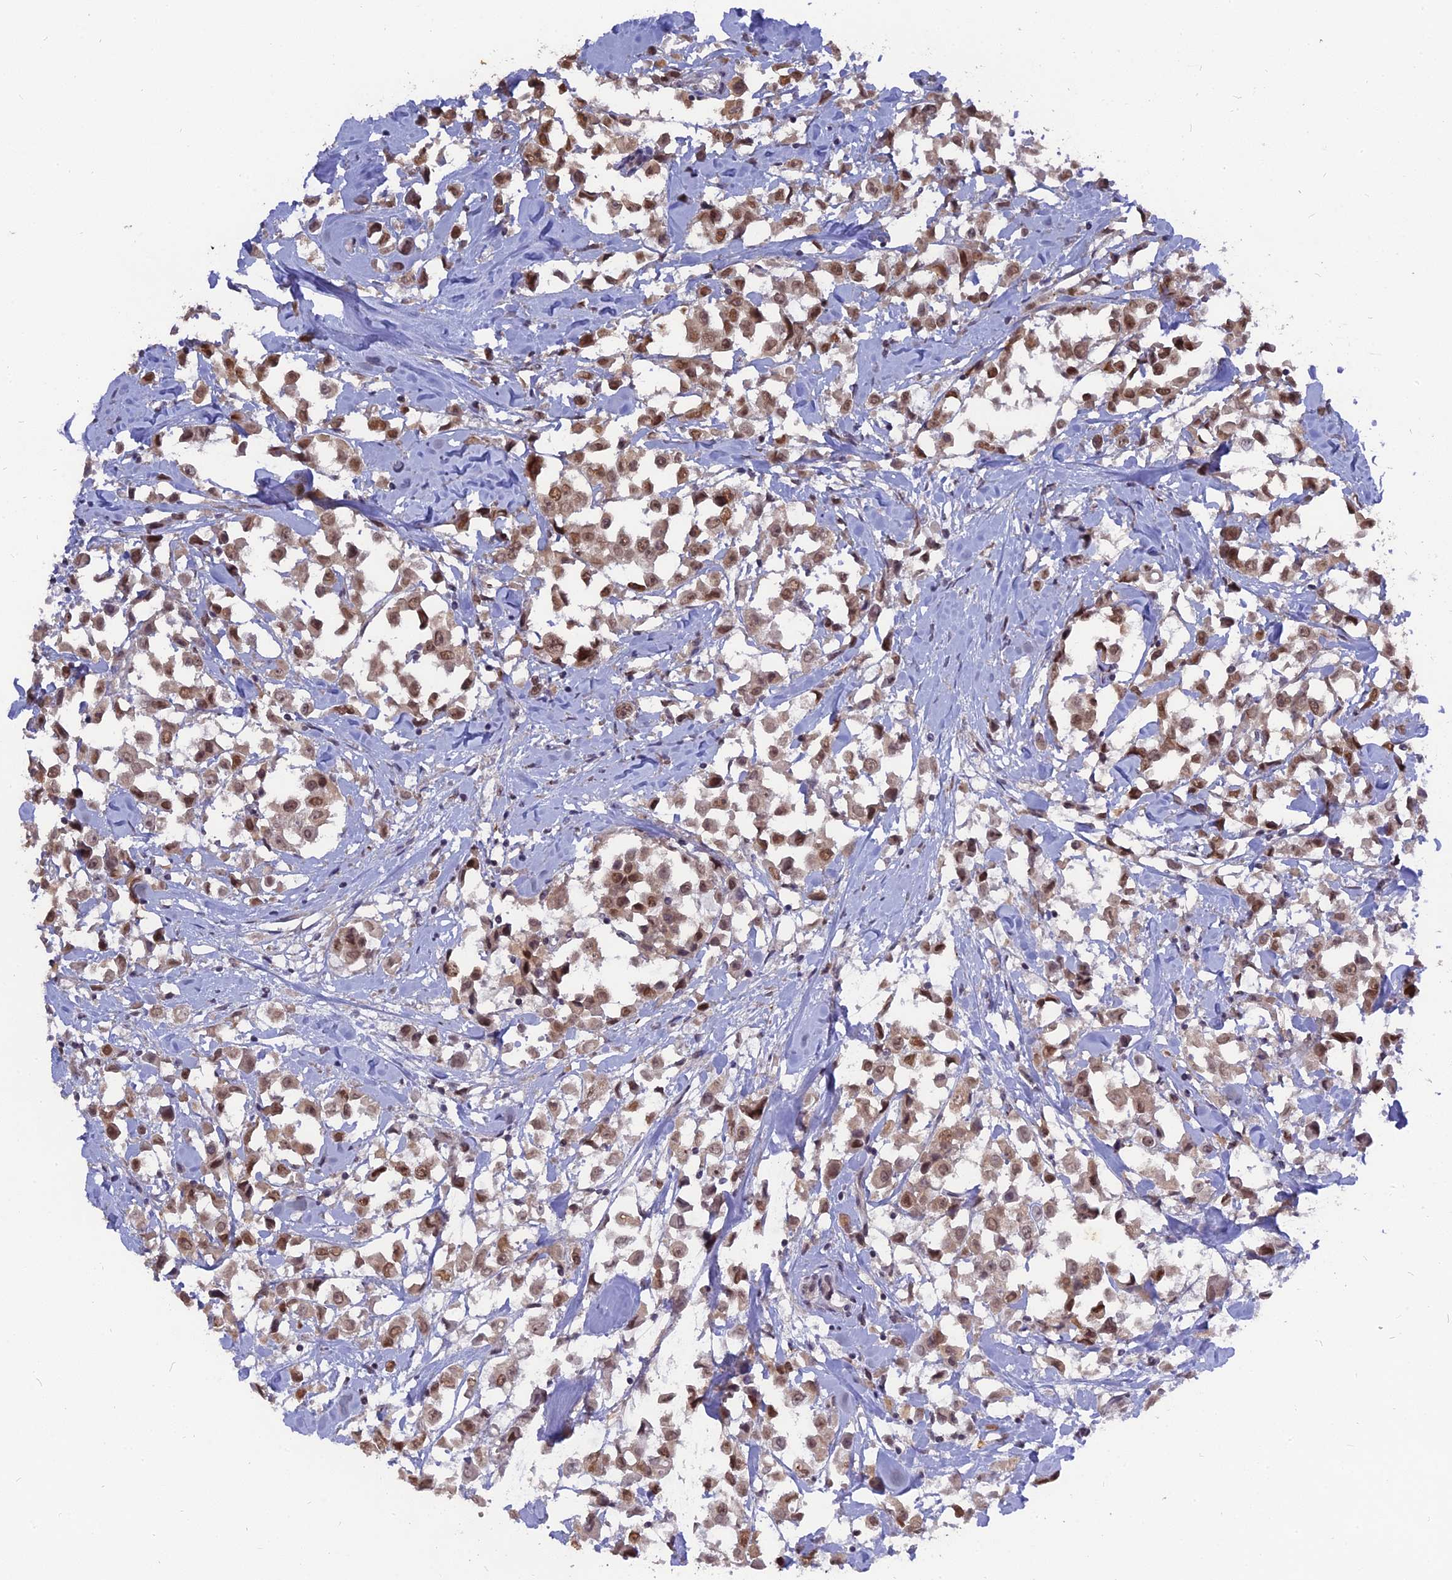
{"staining": {"intensity": "moderate", "quantity": ">75%", "location": "nuclear"}, "tissue": "breast cancer", "cell_type": "Tumor cells", "image_type": "cancer", "snomed": [{"axis": "morphology", "description": "Duct carcinoma"}, {"axis": "topography", "description": "Breast"}], "caption": "IHC image of neoplastic tissue: human breast invasive ductal carcinoma stained using immunohistochemistry (IHC) reveals medium levels of moderate protein expression localized specifically in the nuclear of tumor cells, appearing as a nuclear brown color.", "gene": "NR1H3", "patient": {"sex": "female", "age": 61}}